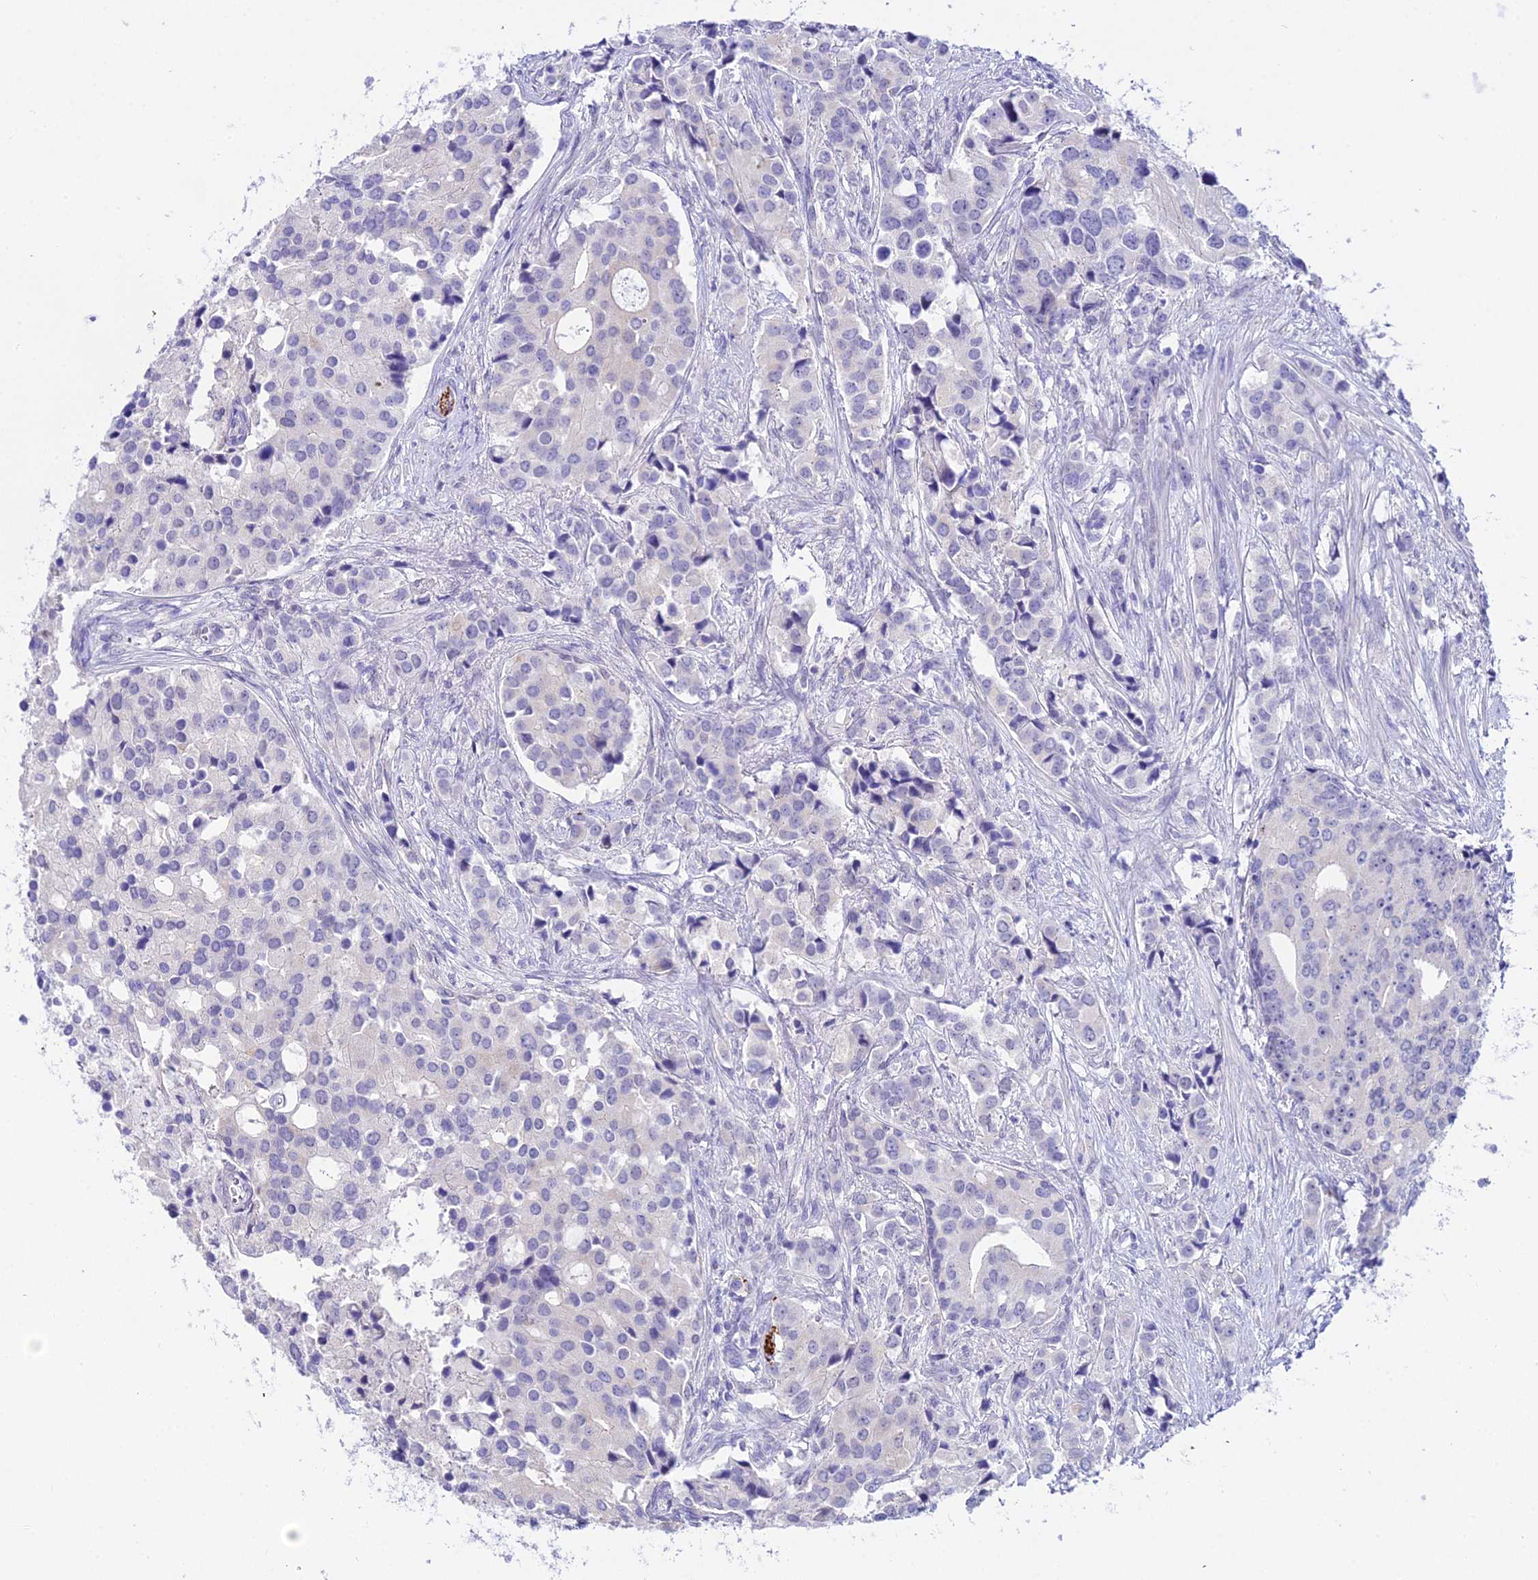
{"staining": {"intensity": "negative", "quantity": "none", "location": "none"}, "tissue": "prostate cancer", "cell_type": "Tumor cells", "image_type": "cancer", "snomed": [{"axis": "morphology", "description": "Adenocarcinoma, High grade"}, {"axis": "topography", "description": "Prostate"}], "caption": "There is no significant staining in tumor cells of prostate cancer.", "gene": "ATG16L2", "patient": {"sex": "male", "age": 62}}